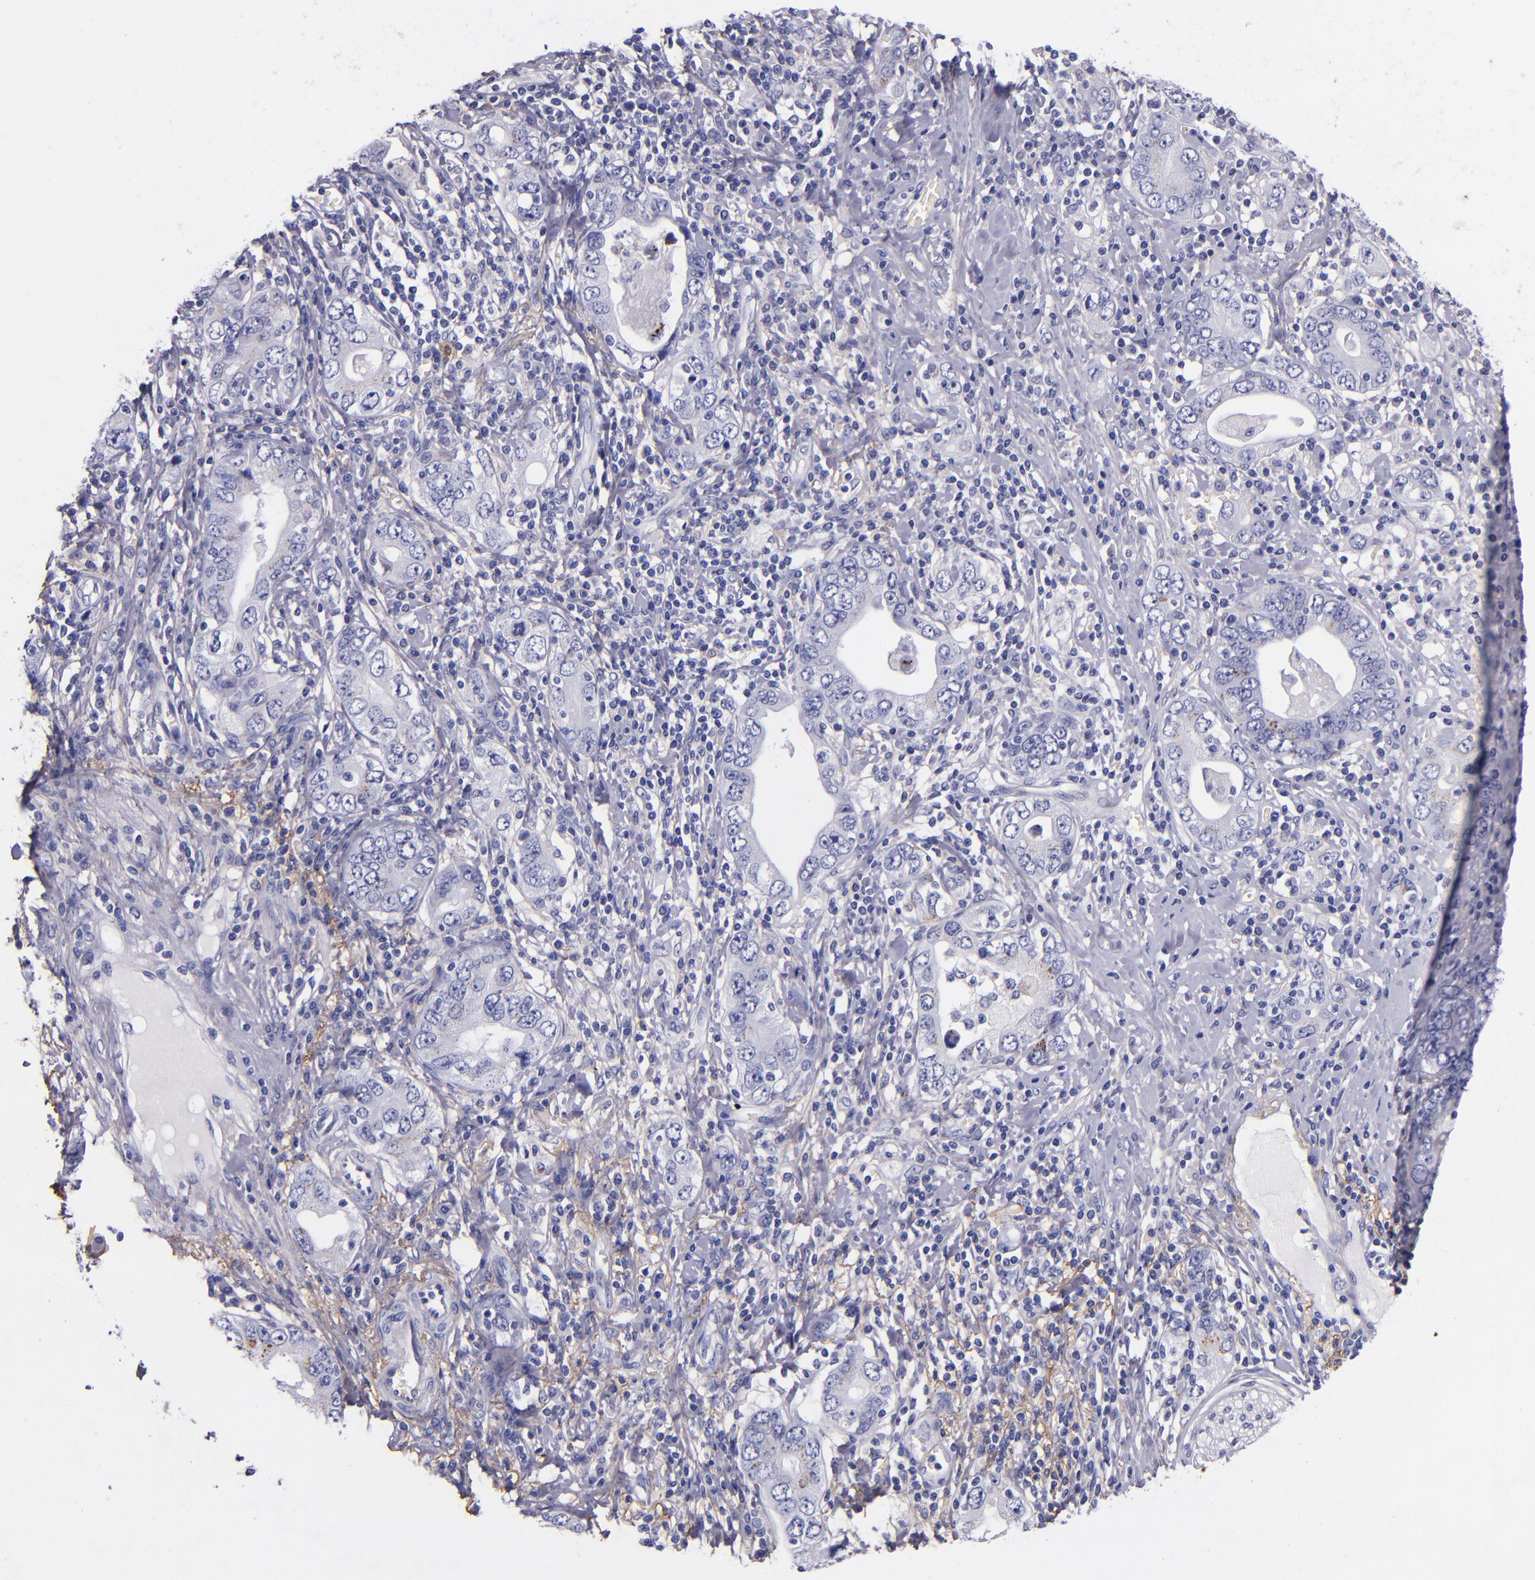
{"staining": {"intensity": "negative", "quantity": "none", "location": "none"}, "tissue": "stomach cancer", "cell_type": "Tumor cells", "image_type": "cancer", "snomed": [{"axis": "morphology", "description": "Adenocarcinoma, NOS"}, {"axis": "topography", "description": "Stomach, lower"}], "caption": "IHC micrograph of neoplastic tissue: human stomach adenocarcinoma stained with DAB shows no significant protein positivity in tumor cells.", "gene": "IVL", "patient": {"sex": "female", "age": 93}}